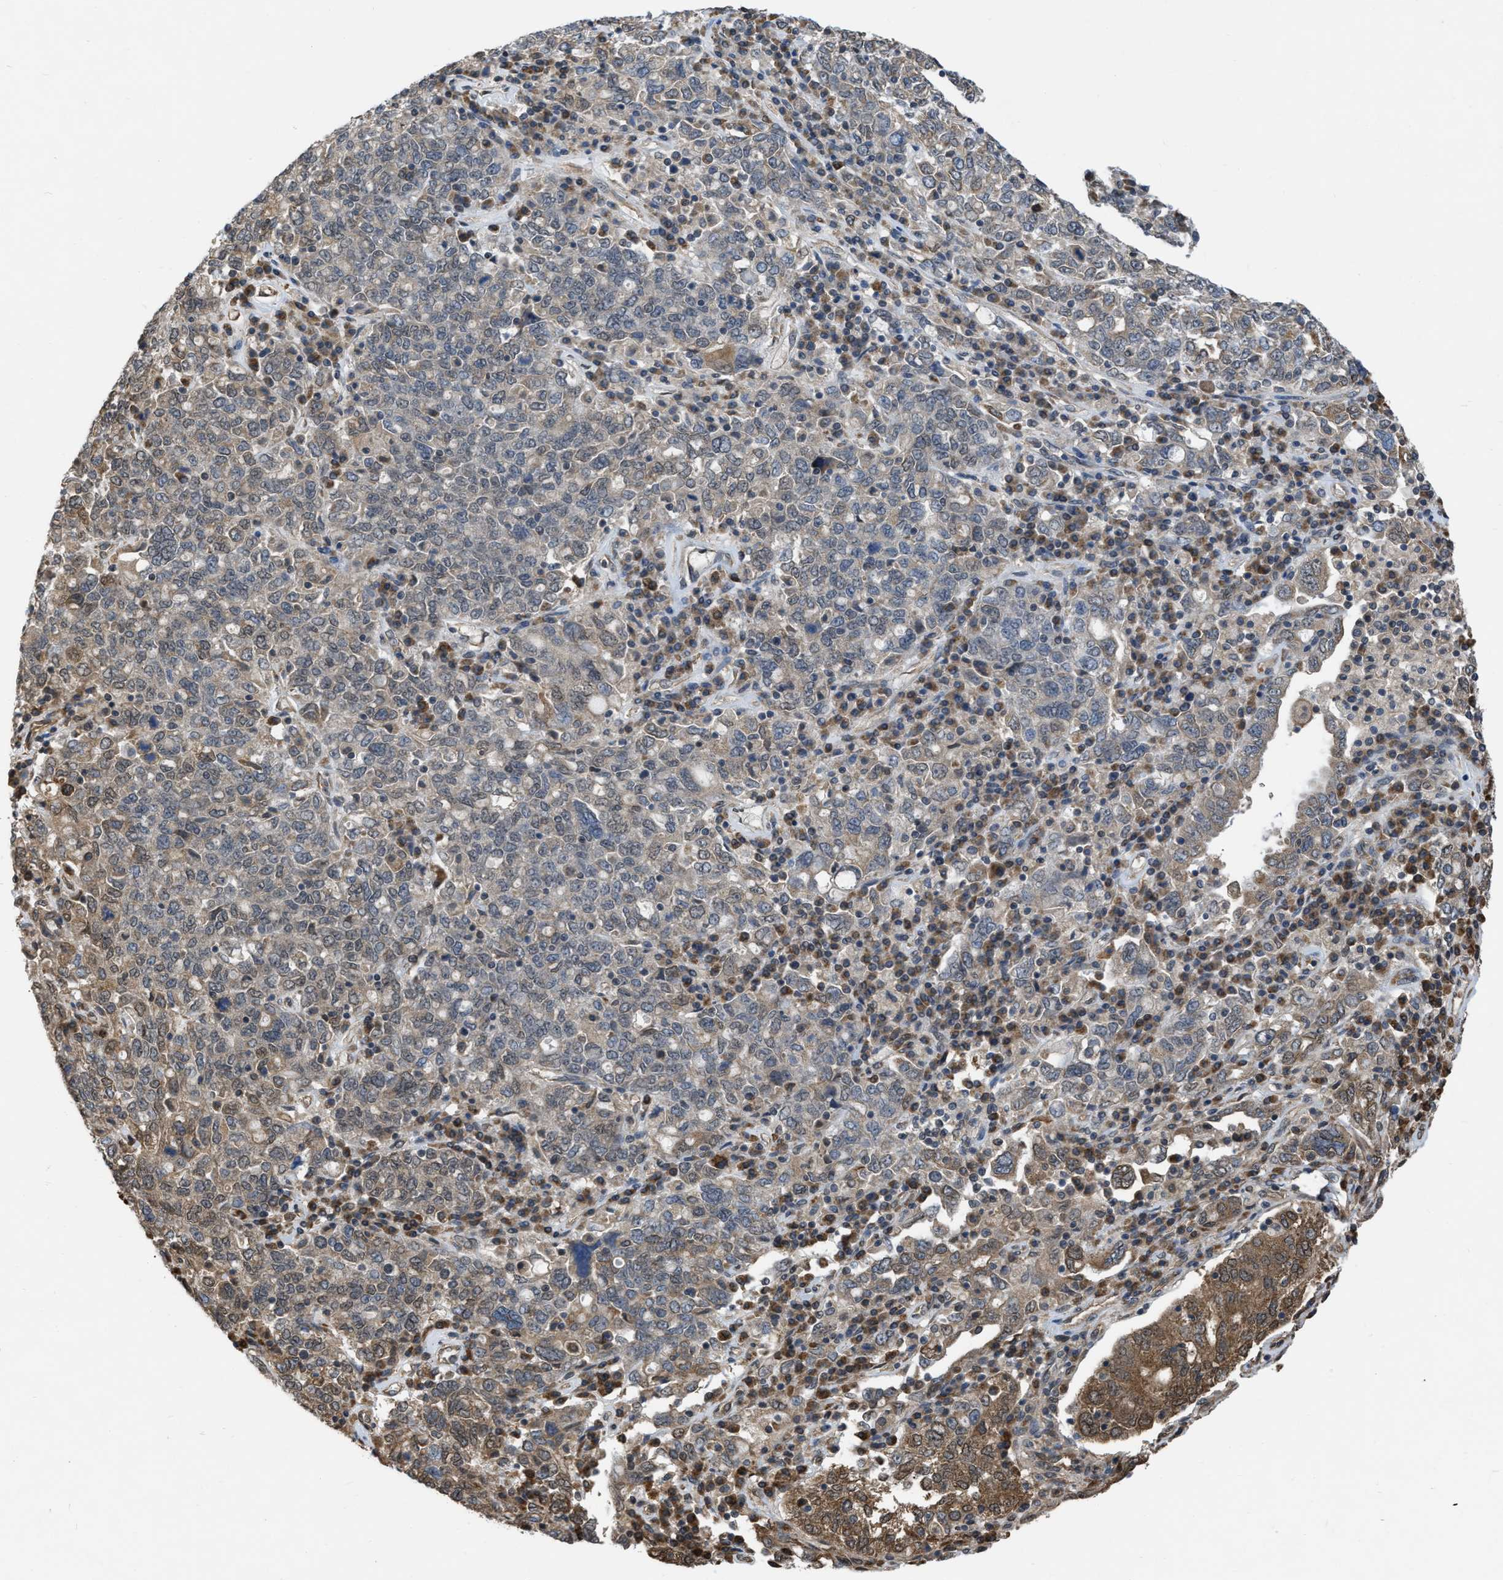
{"staining": {"intensity": "weak", "quantity": "<25%", "location": "cytoplasmic/membranous"}, "tissue": "ovarian cancer", "cell_type": "Tumor cells", "image_type": "cancer", "snomed": [{"axis": "morphology", "description": "Carcinoma, endometroid"}, {"axis": "topography", "description": "Ovary"}], "caption": "This is an immunohistochemistry (IHC) histopathology image of human ovarian endometroid carcinoma. There is no expression in tumor cells.", "gene": "BCL7C", "patient": {"sex": "female", "age": 62}}